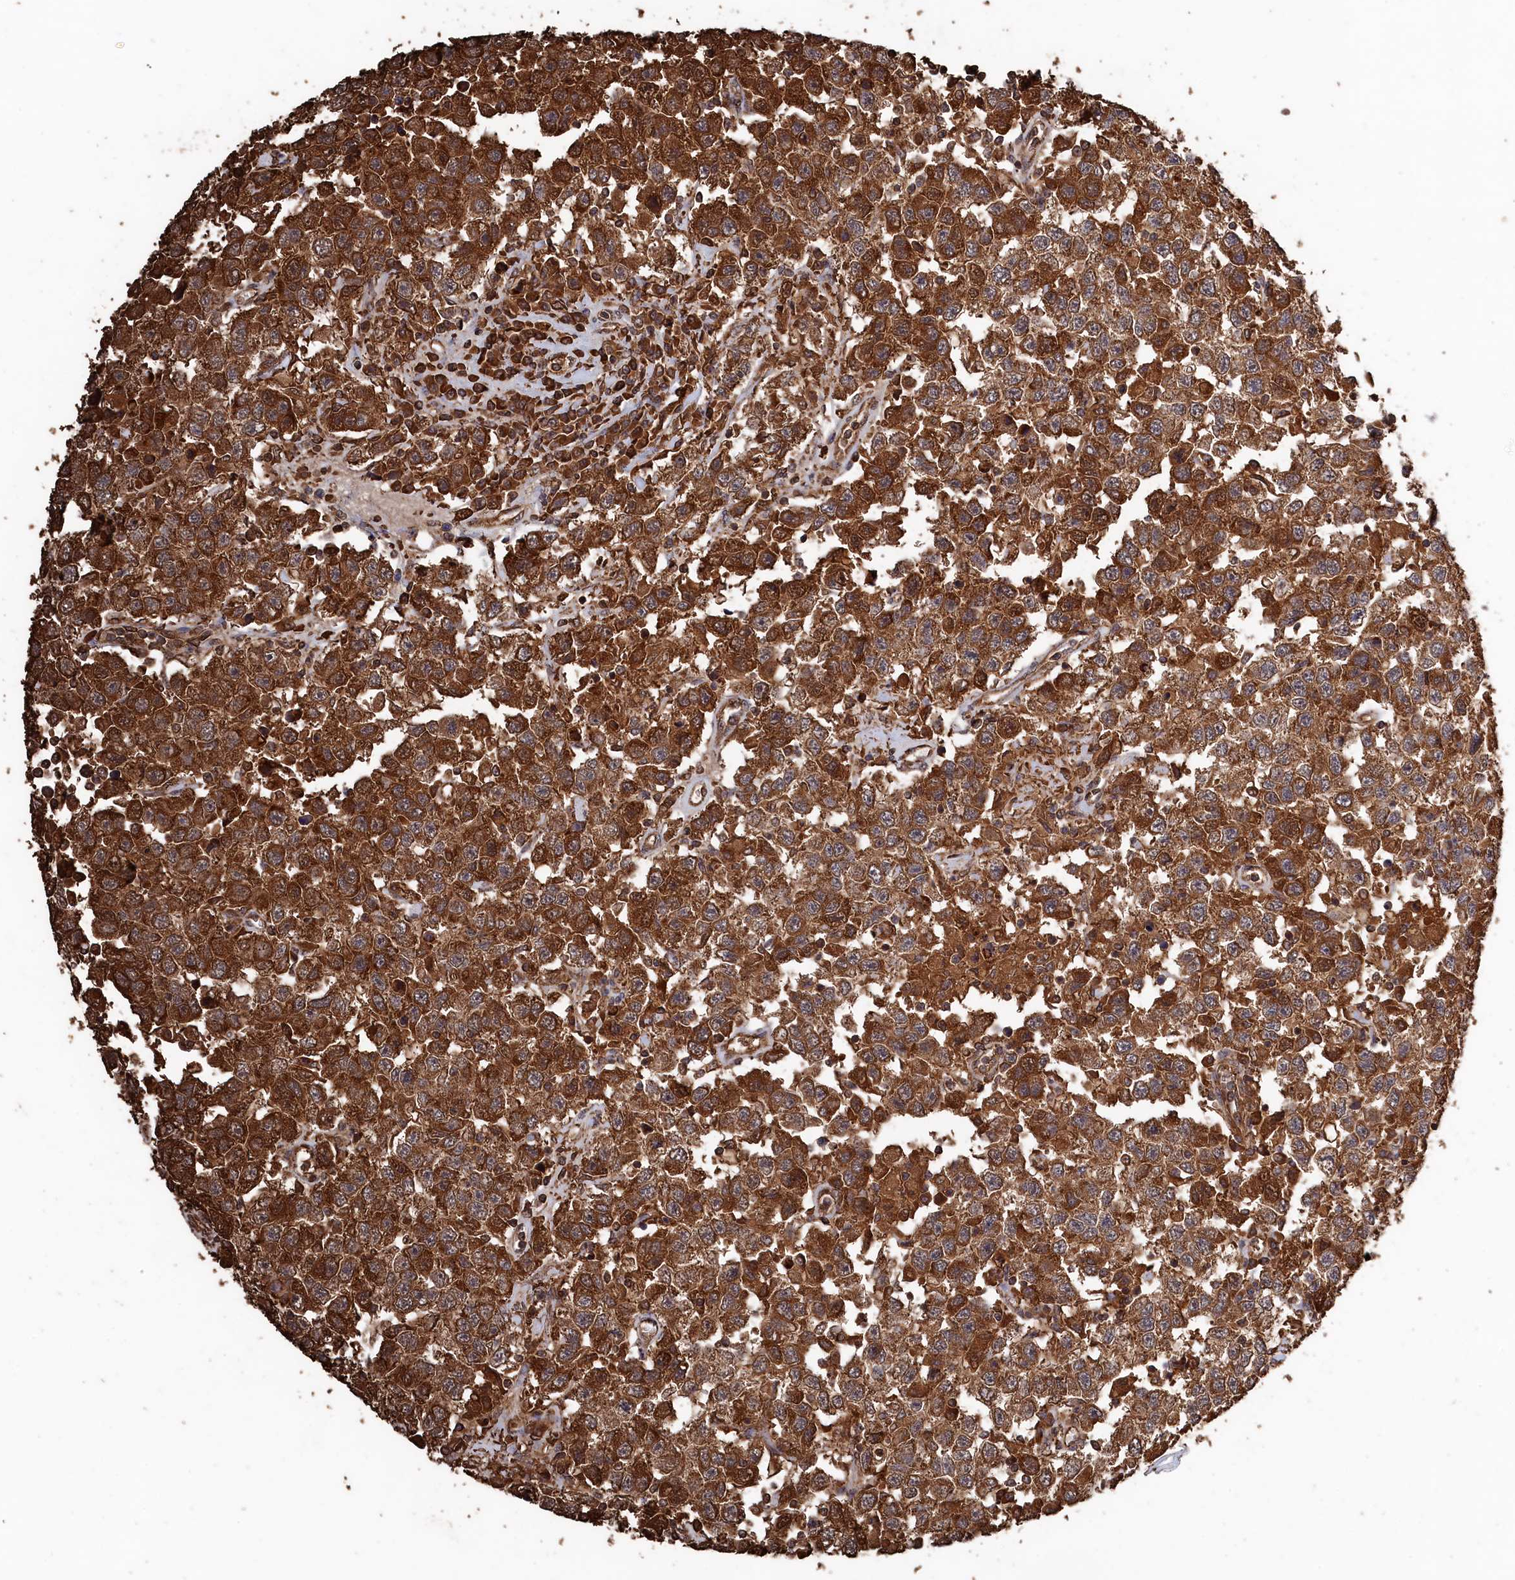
{"staining": {"intensity": "strong", "quantity": ">75%", "location": "cytoplasmic/membranous"}, "tissue": "testis cancer", "cell_type": "Tumor cells", "image_type": "cancer", "snomed": [{"axis": "morphology", "description": "Seminoma, NOS"}, {"axis": "topography", "description": "Testis"}], "caption": "Immunohistochemistry (DAB (3,3'-diaminobenzidine)) staining of human testis seminoma displays strong cytoplasmic/membranous protein staining in approximately >75% of tumor cells.", "gene": "SNX33", "patient": {"sex": "male", "age": 41}}